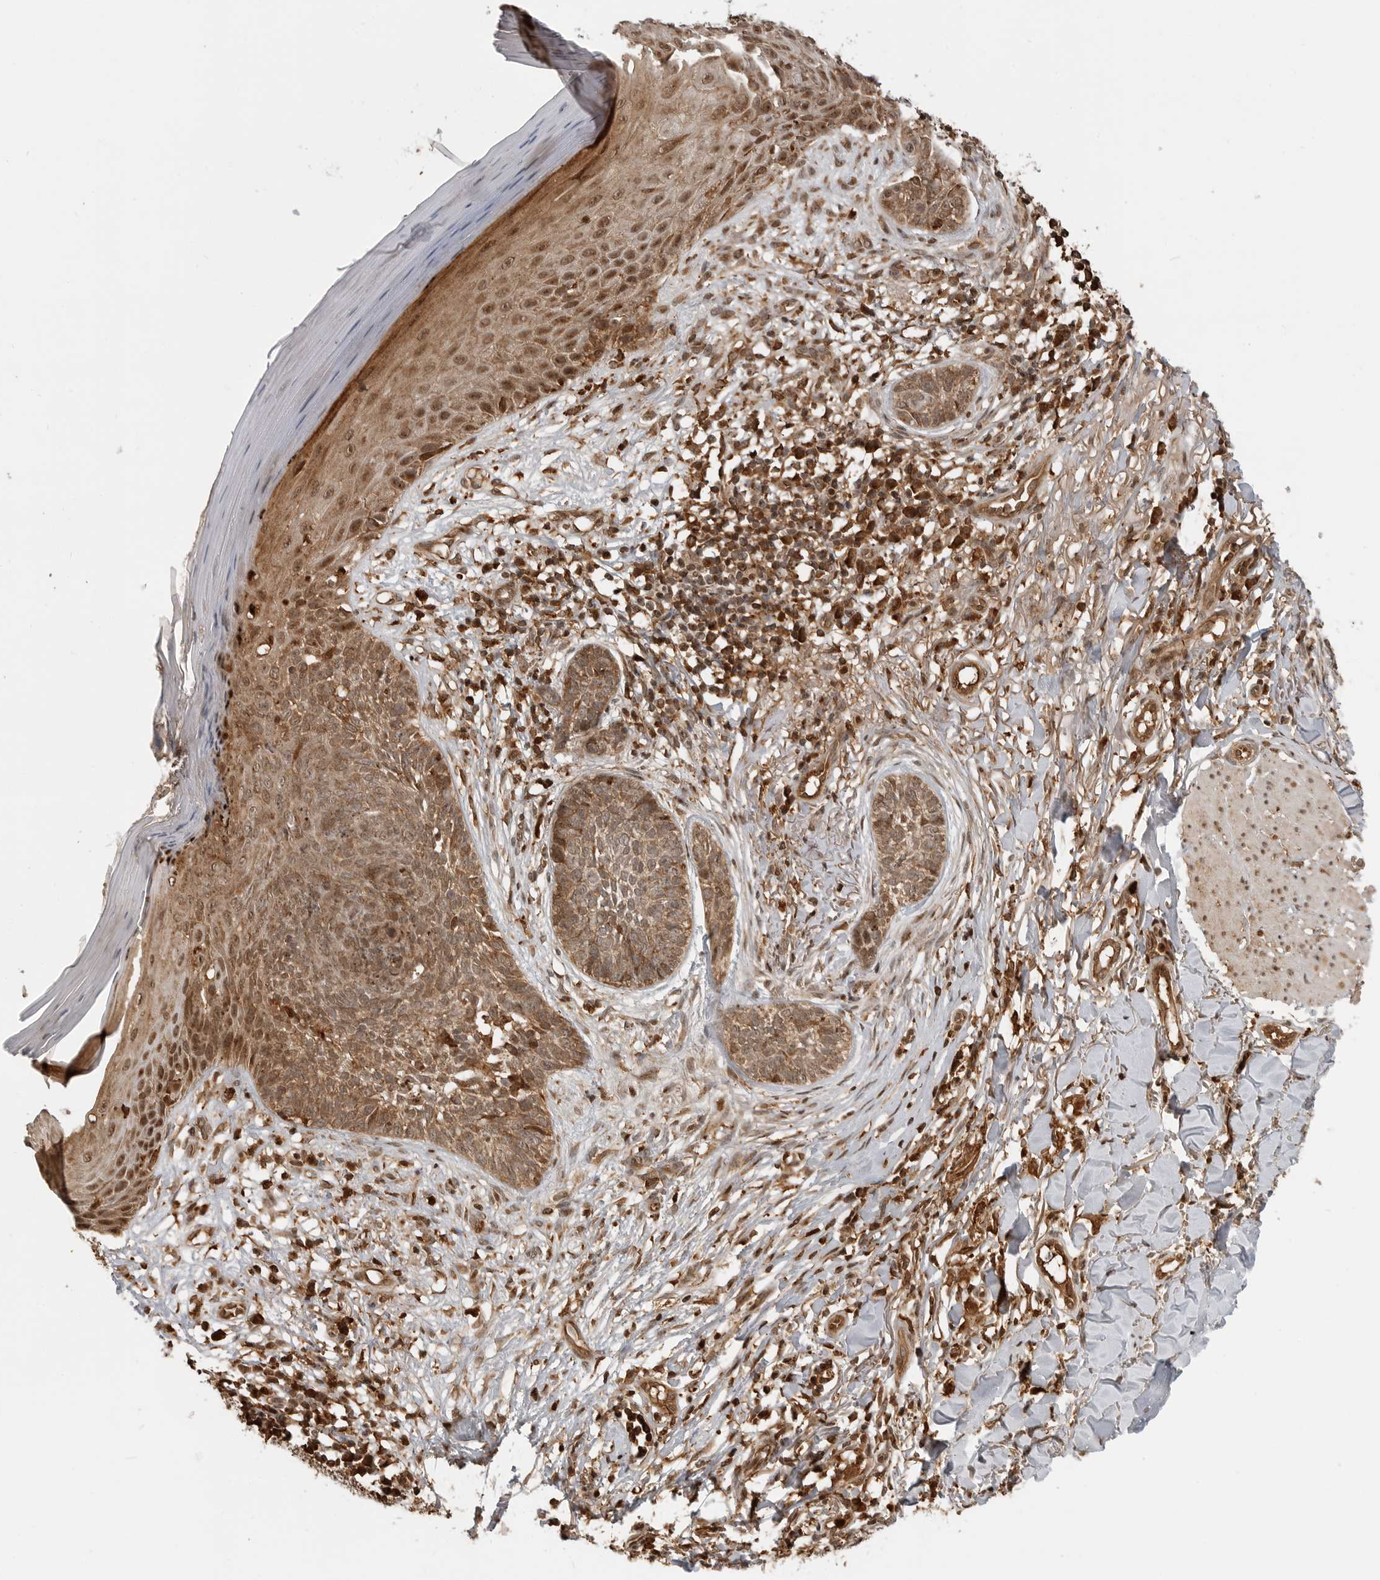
{"staining": {"intensity": "moderate", "quantity": ">75%", "location": "cytoplasmic/membranous,nuclear"}, "tissue": "skin cancer", "cell_type": "Tumor cells", "image_type": "cancer", "snomed": [{"axis": "morphology", "description": "Normal tissue, NOS"}, {"axis": "morphology", "description": "Basal cell carcinoma"}, {"axis": "topography", "description": "Skin"}], "caption": "A brown stain shows moderate cytoplasmic/membranous and nuclear expression of a protein in skin basal cell carcinoma tumor cells.", "gene": "BMP2K", "patient": {"sex": "male", "age": 67}}